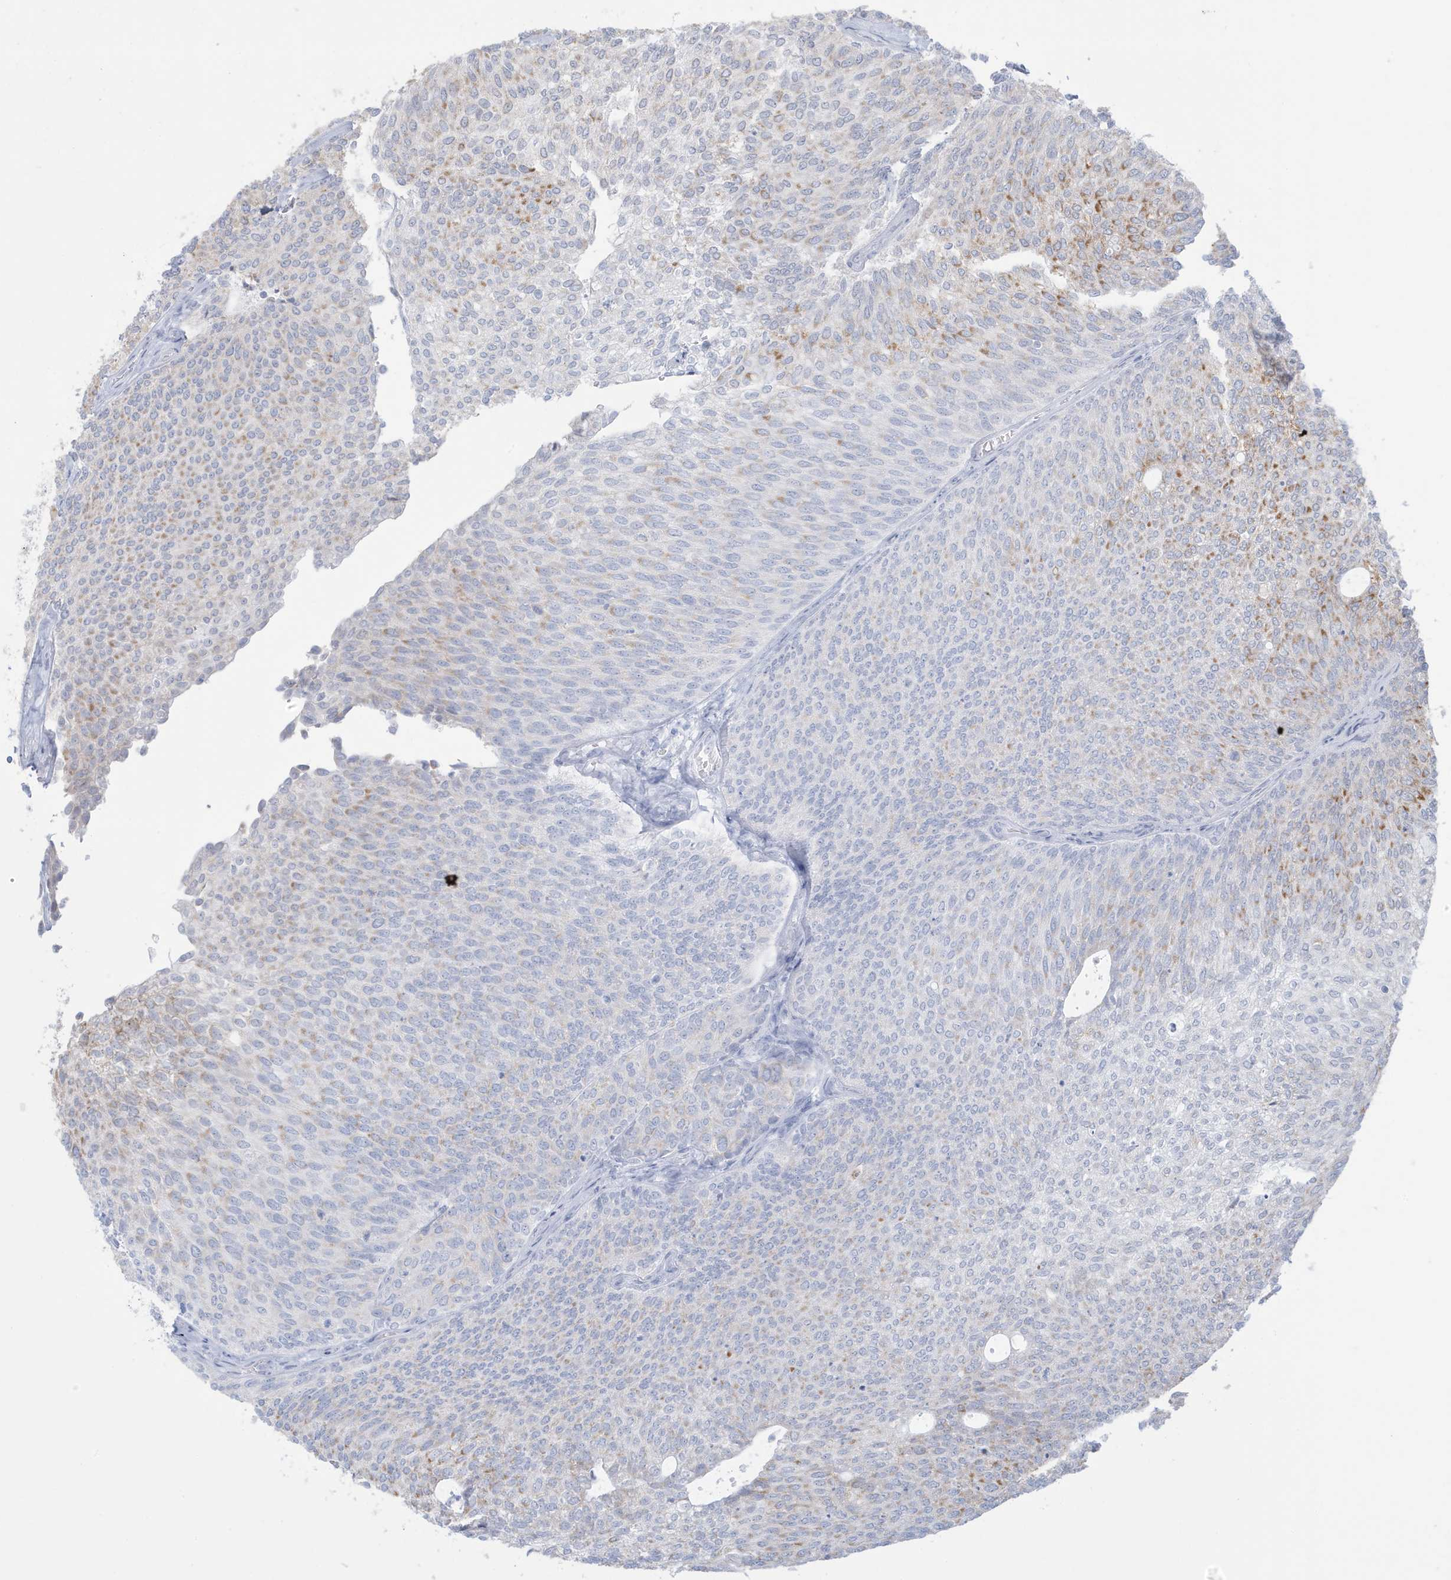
{"staining": {"intensity": "moderate", "quantity": "25%-75%", "location": "cytoplasmic/membranous"}, "tissue": "urothelial cancer", "cell_type": "Tumor cells", "image_type": "cancer", "snomed": [{"axis": "morphology", "description": "Urothelial carcinoma, Low grade"}, {"axis": "topography", "description": "Urinary bladder"}], "caption": "Immunohistochemistry photomicrograph of neoplastic tissue: human urothelial cancer stained using immunohistochemistry (IHC) displays medium levels of moderate protein expression localized specifically in the cytoplasmic/membranous of tumor cells, appearing as a cytoplasmic/membranous brown color.", "gene": "FNDC1", "patient": {"sex": "female", "age": 79}}